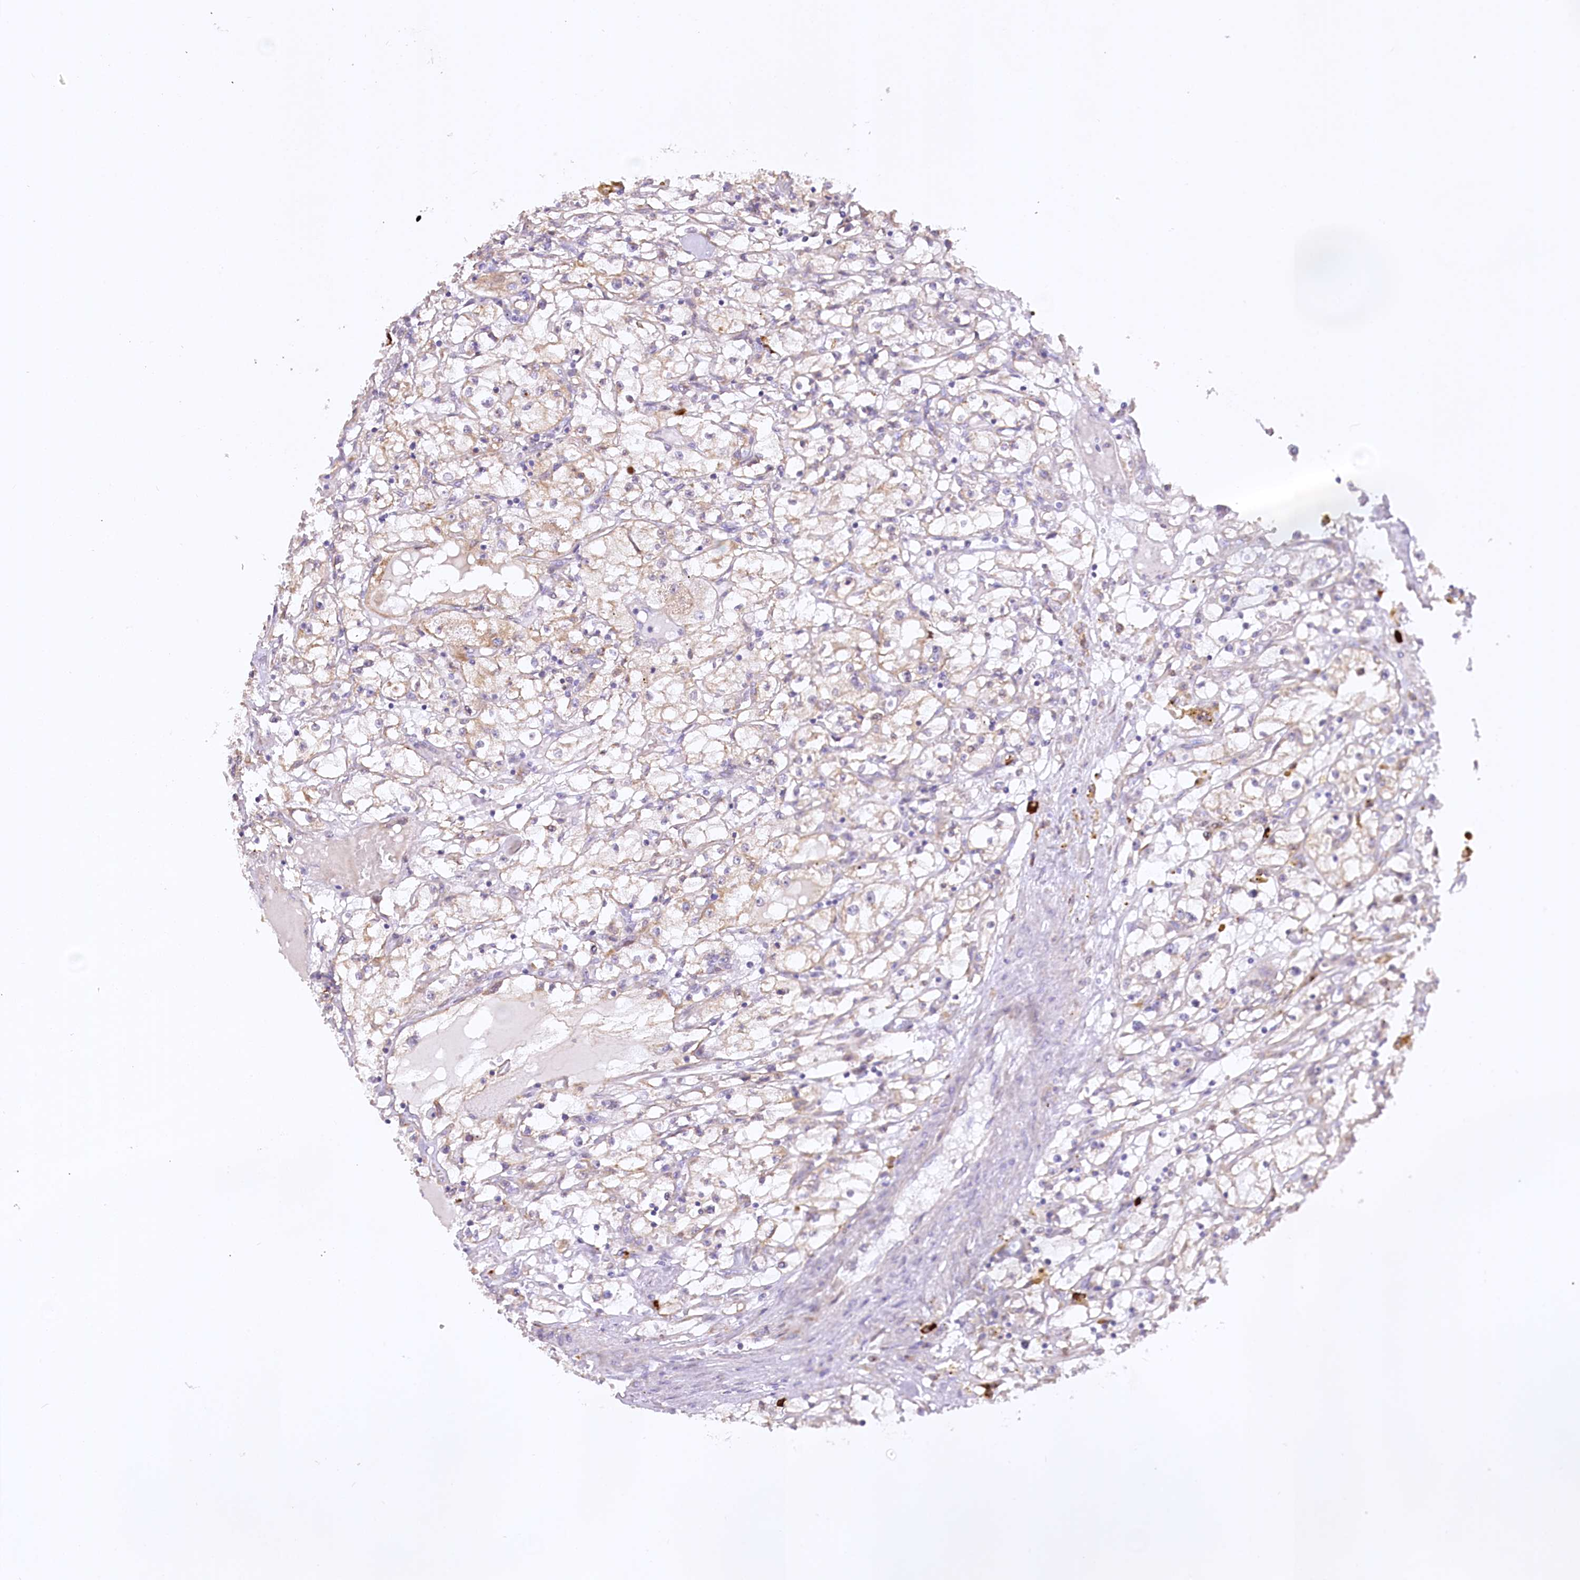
{"staining": {"intensity": "weak", "quantity": "<25%", "location": "cytoplasmic/membranous"}, "tissue": "renal cancer", "cell_type": "Tumor cells", "image_type": "cancer", "snomed": [{"axis": "morphology", "description": "Adenocarcinoma, NOS"}, {"axis": "topography", "description": "Kidney"}], "caption": "The IHC histopathology image has no significant staining in tumor cells of renal adenocarcinoma tissue.", "gene": "NCKAP5", "patient": {"sex": "male", "age": 56}}